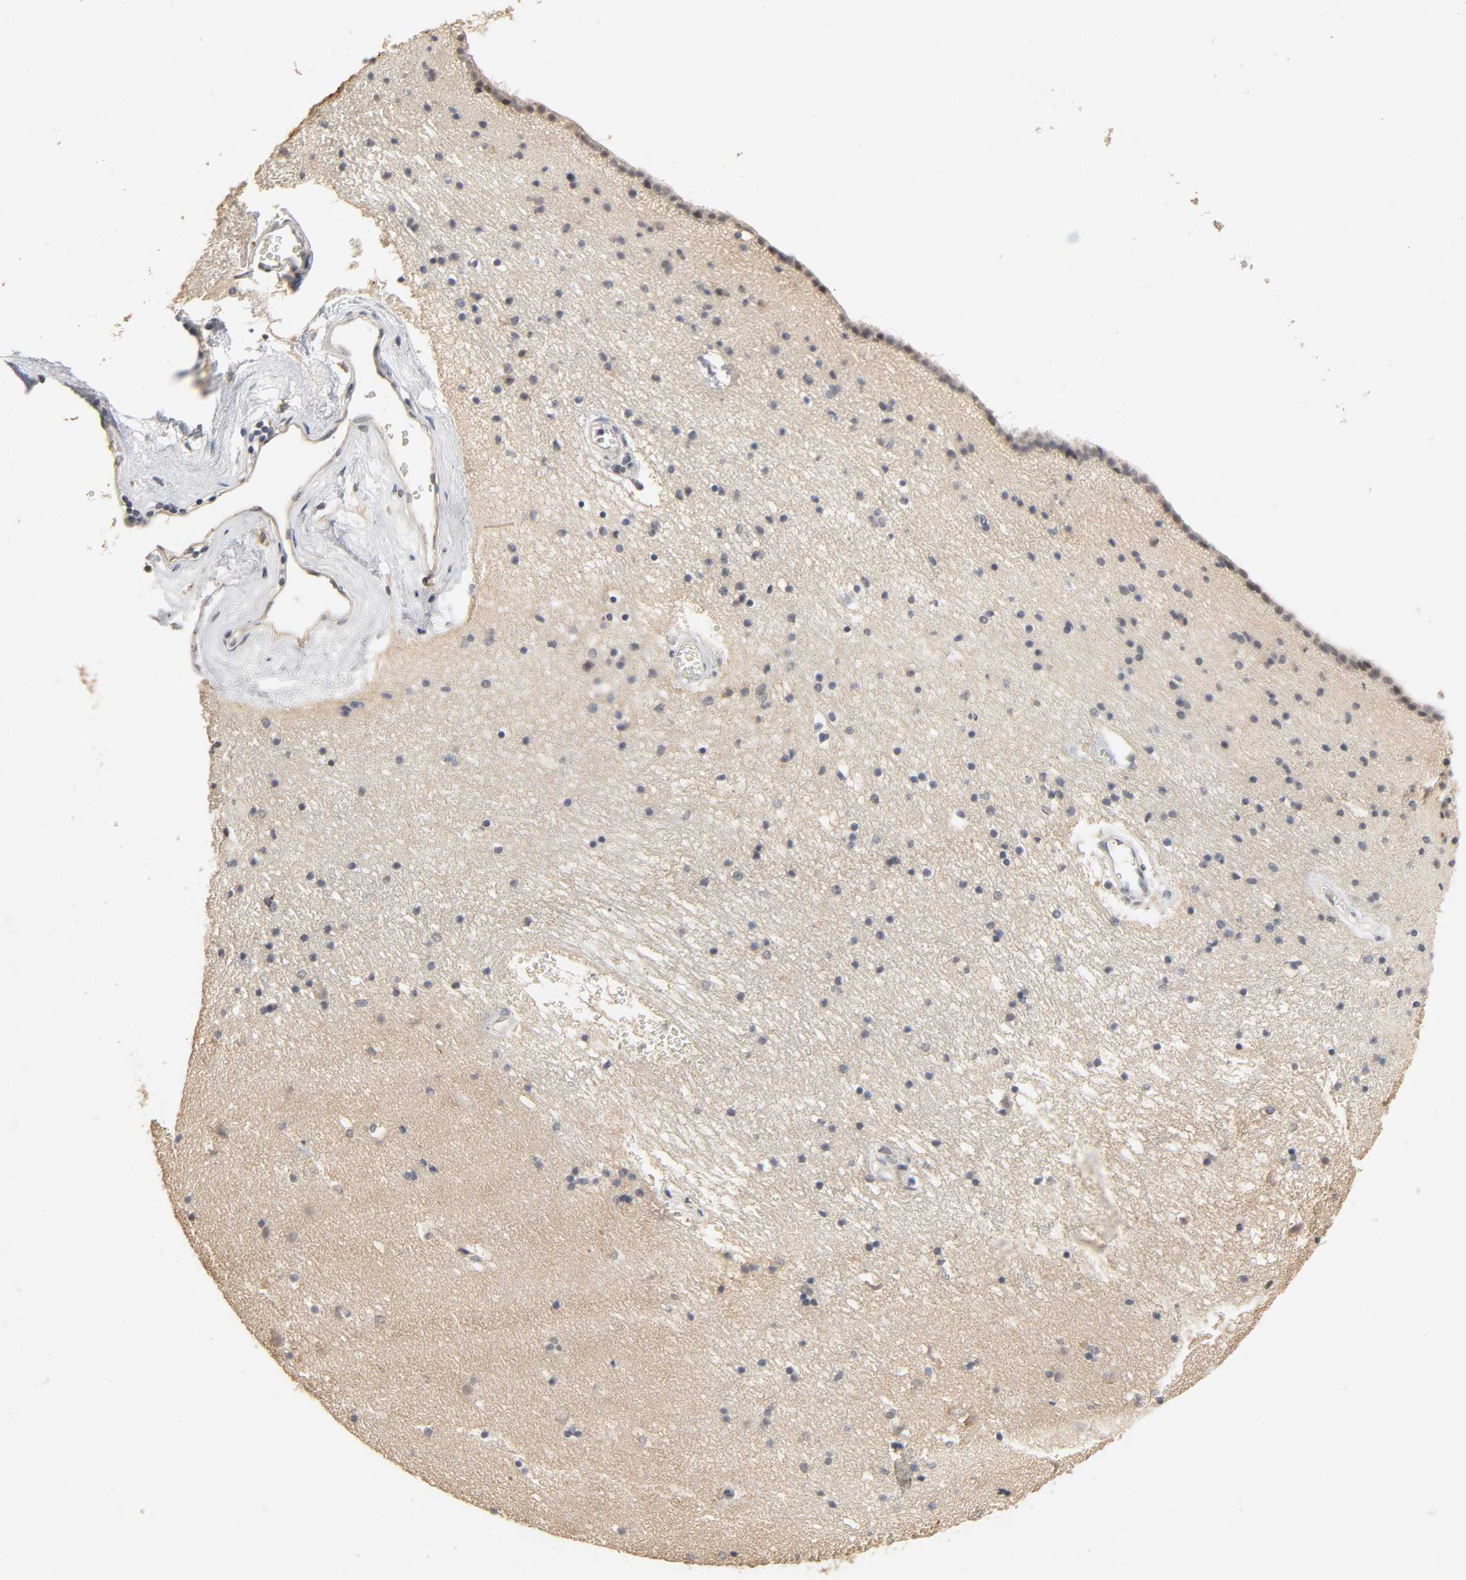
{"staining": {"intensity": "negative", "quantity": "none", "location": "none"}, "tissue": "caudate", "cell_type": "Glial cells", "image_type": "normal", "snomed": [{"axis": "morphology", "description": "Normal tissue, NOS"}, {"axis": "topography", "description": "Lateral ventricle wall"}], "caption": "Micrograph shows no significant protein staining in glial cells of benign caudate.", "gene": "MAGEA8", "patient": {"sex": "male", "age": 45}}